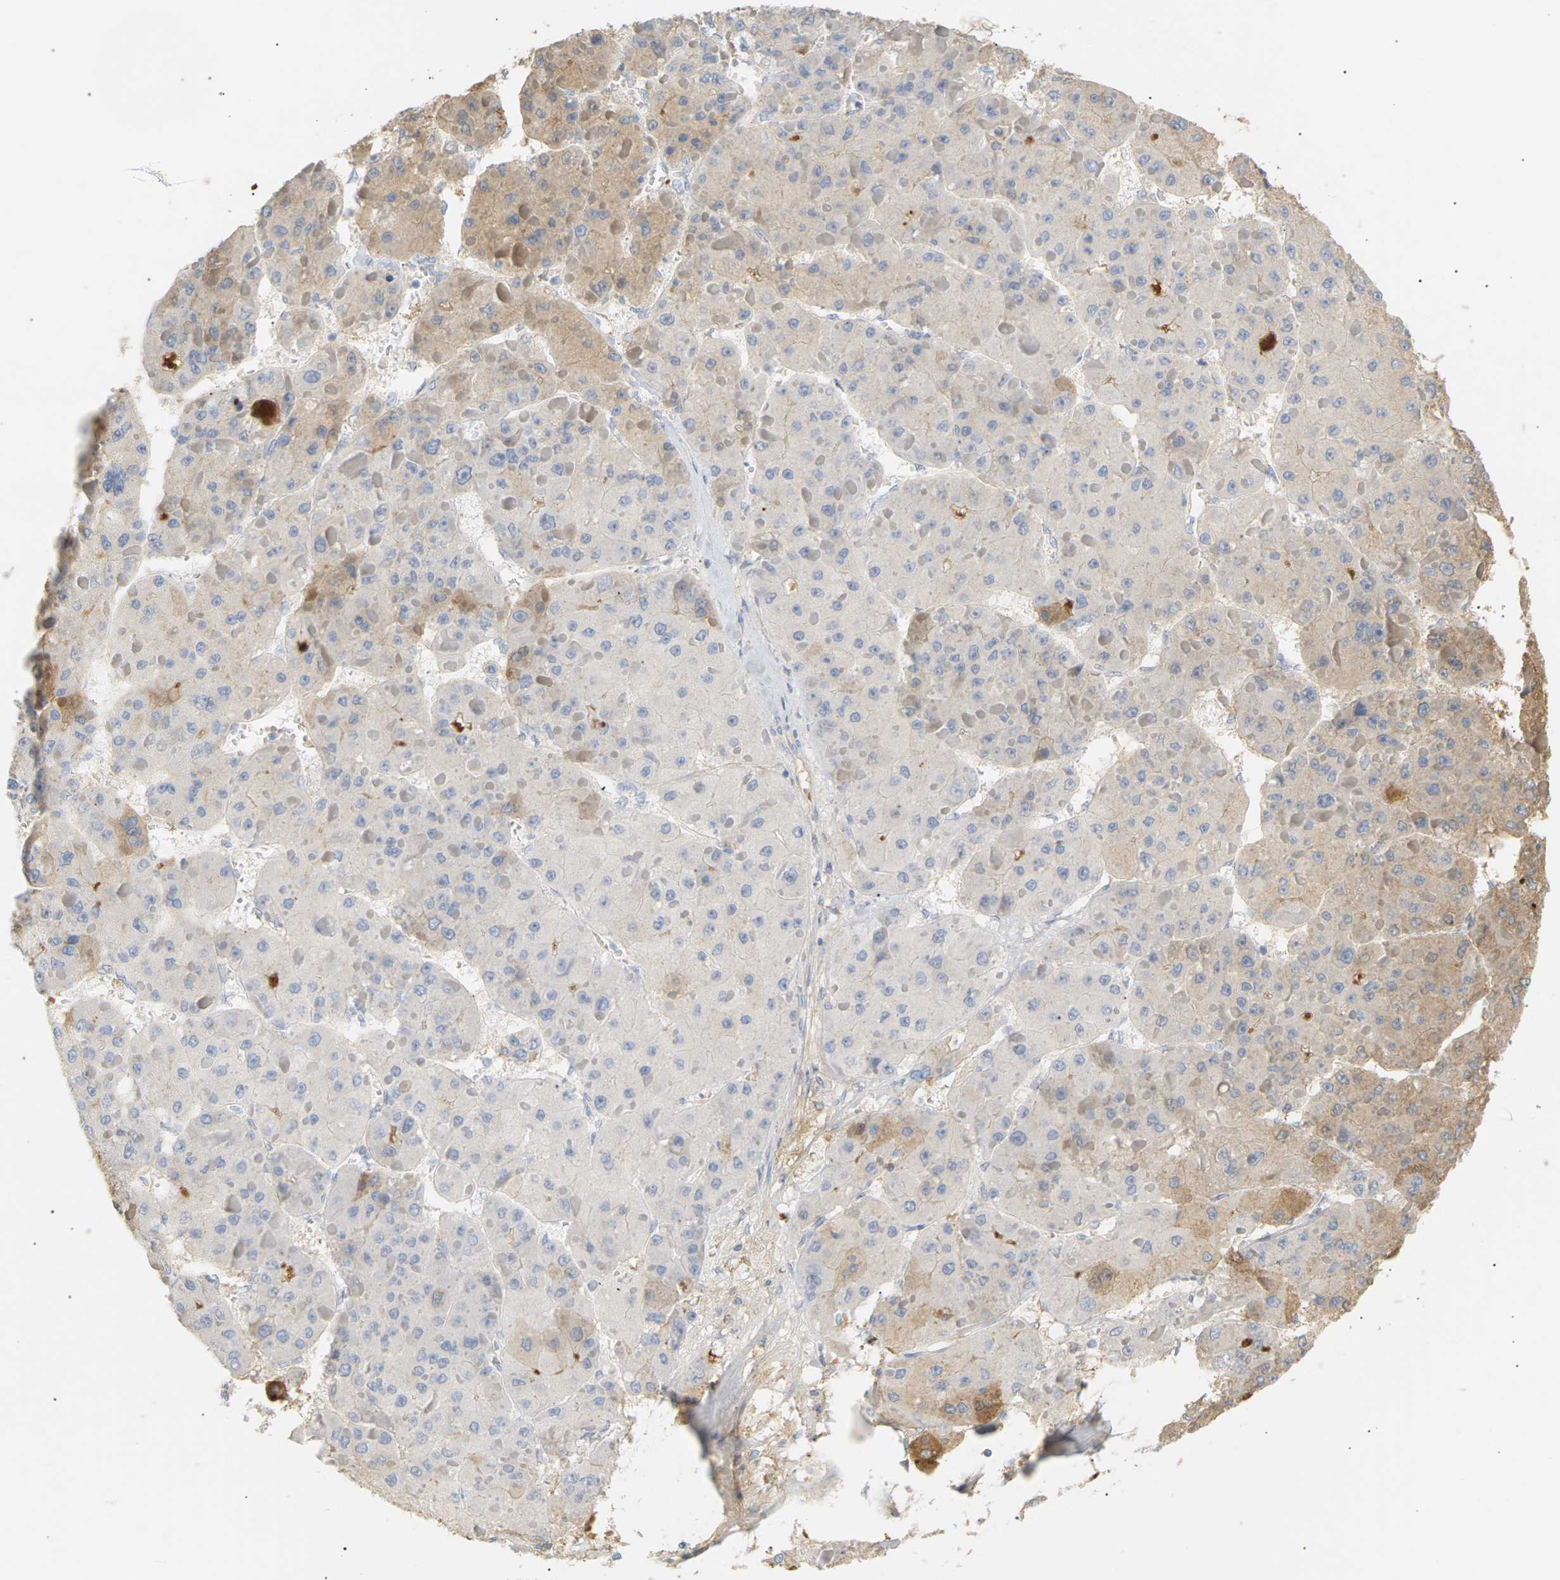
{"staining": {"intensity": "weak", "quantity": "<25%", "location": "cytoplasmic/membranous"}, "tissue": "liver cancer", "cell_type": "Tumor cells", "image_type": "cancer", "snomed": [{"axis": "morphology", "description": "Carcinoma, Hepatocellular, NOS"}, {"axis": "topography", "description": "Liver"}], "caption": "An immunohistochemistry (IHC) micrograph of liver hepatocellular carcinoma is shown. There is no staining in tumor cells of liver hepatocellular carcinoma.", "gene": "IGLC3", "patient": {"sex": "female", "age": 73}}